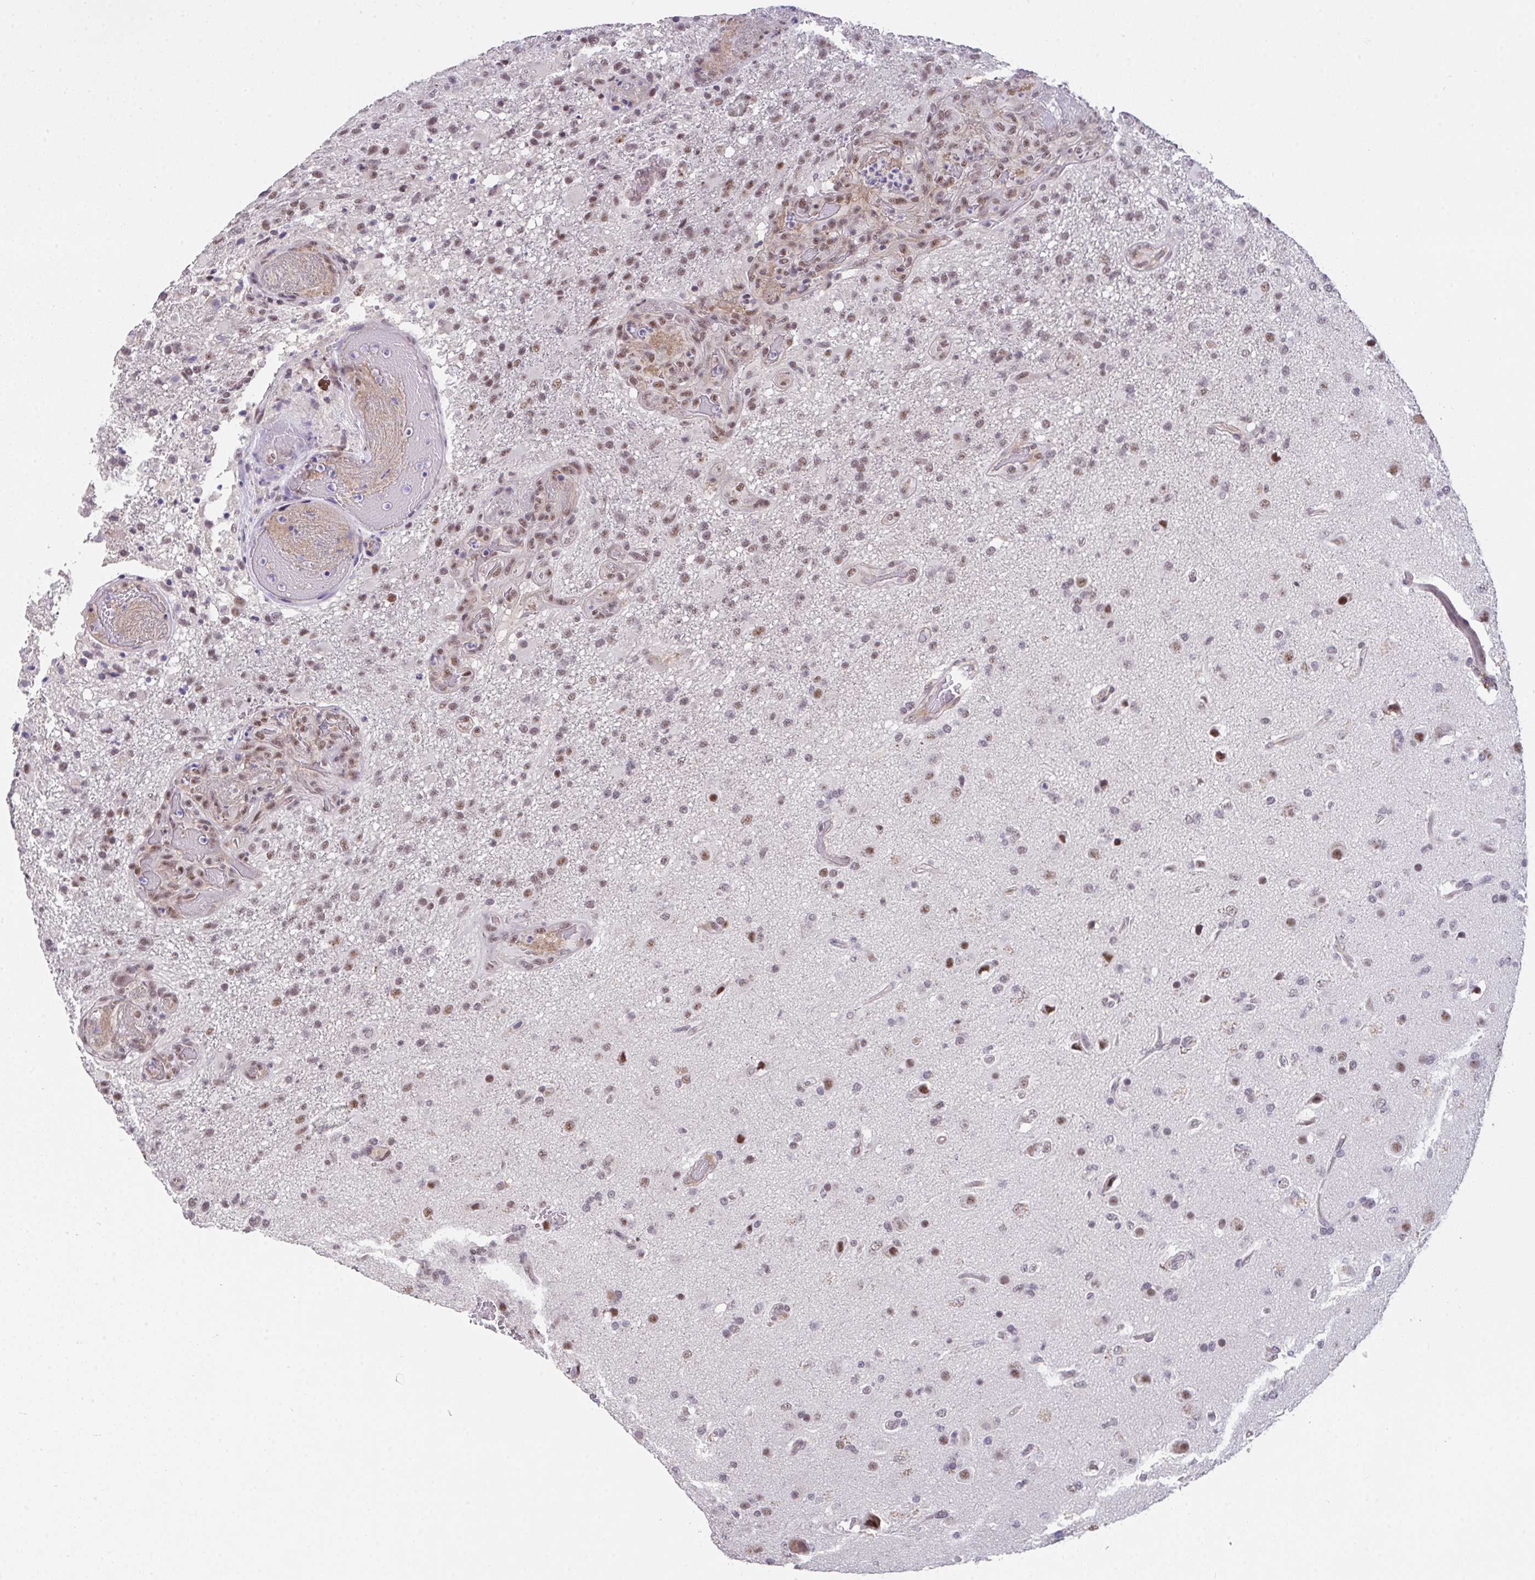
{"staining": {"intensity": "moderate", "quantity": ">75%", "location": "nuclear"}, "tissue": "glioma", "cell_type": "Tumor cells", "image_type": "cancer", "snomed": [{"axis": "morphology", "description": "Glioma, malignant, High grade"}, {"axis": "topography", "description": "Brain"}], "caption": "IHC histopathology image of neoplastic tissue: high-grade glioma (malignant) stained using IHC exhibits medium levels of moderate protein expression localized specifically in the nuclear of tumor cells, appearing as a nuclear brown color.", "gene": "RBBP6", "patient": {"sex": "female", "age": 74}}